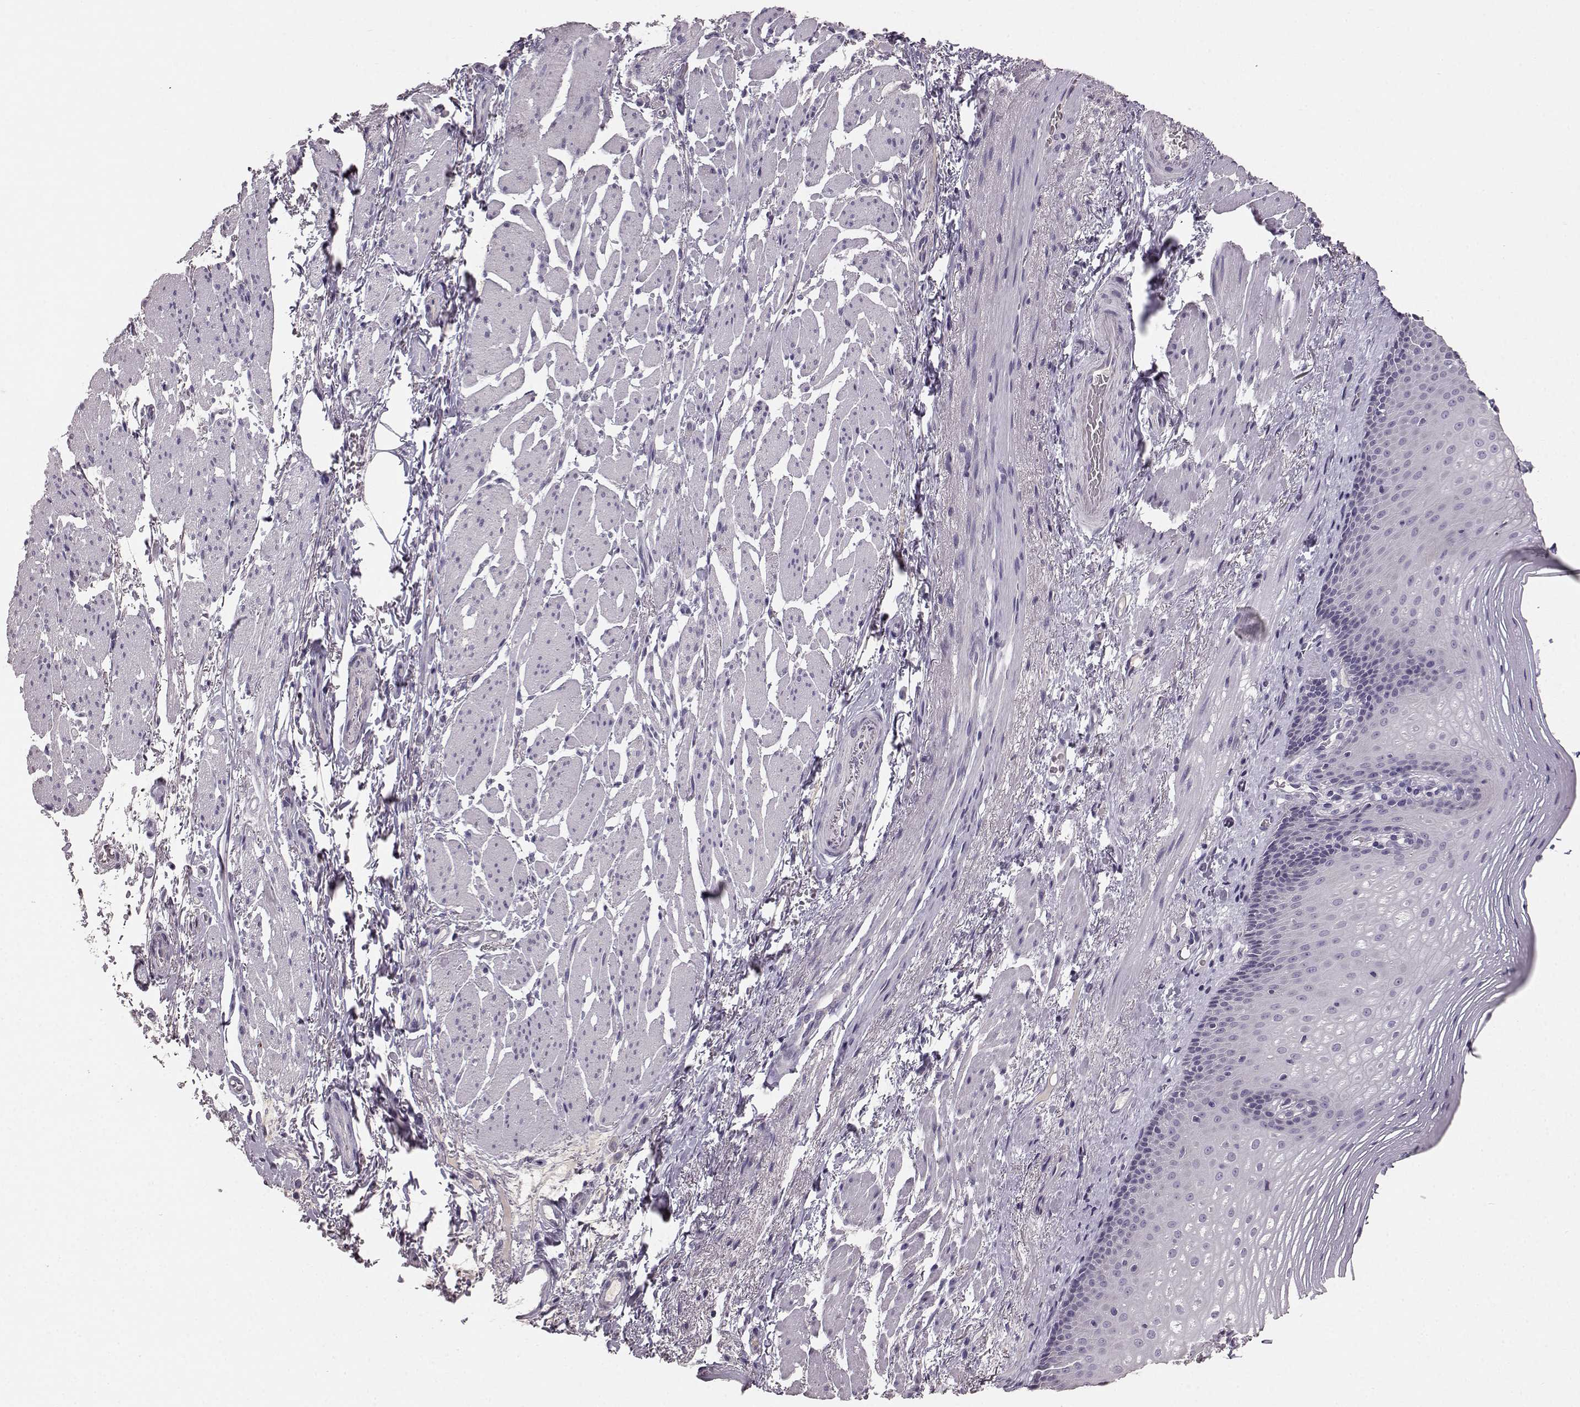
{"staining": {"intensity": "negative", "quantity": "none", "location": "none"}, "tissue": "esophagus", "cell_type": "Squamous epithelial cells", "image_type": "normal", "snomed": [{"axis": "morphology", "description": "Normal tissue, NOS"}, {"axis": "topography", "description": "Esophagus"}], "caption": "This is an immunohistochemistry micrograph of benign human esophagus. There is no positivity in squamous epithelial cells.", "gene": "BFSP2", "patient": {"sex": "male", "age": 76}}